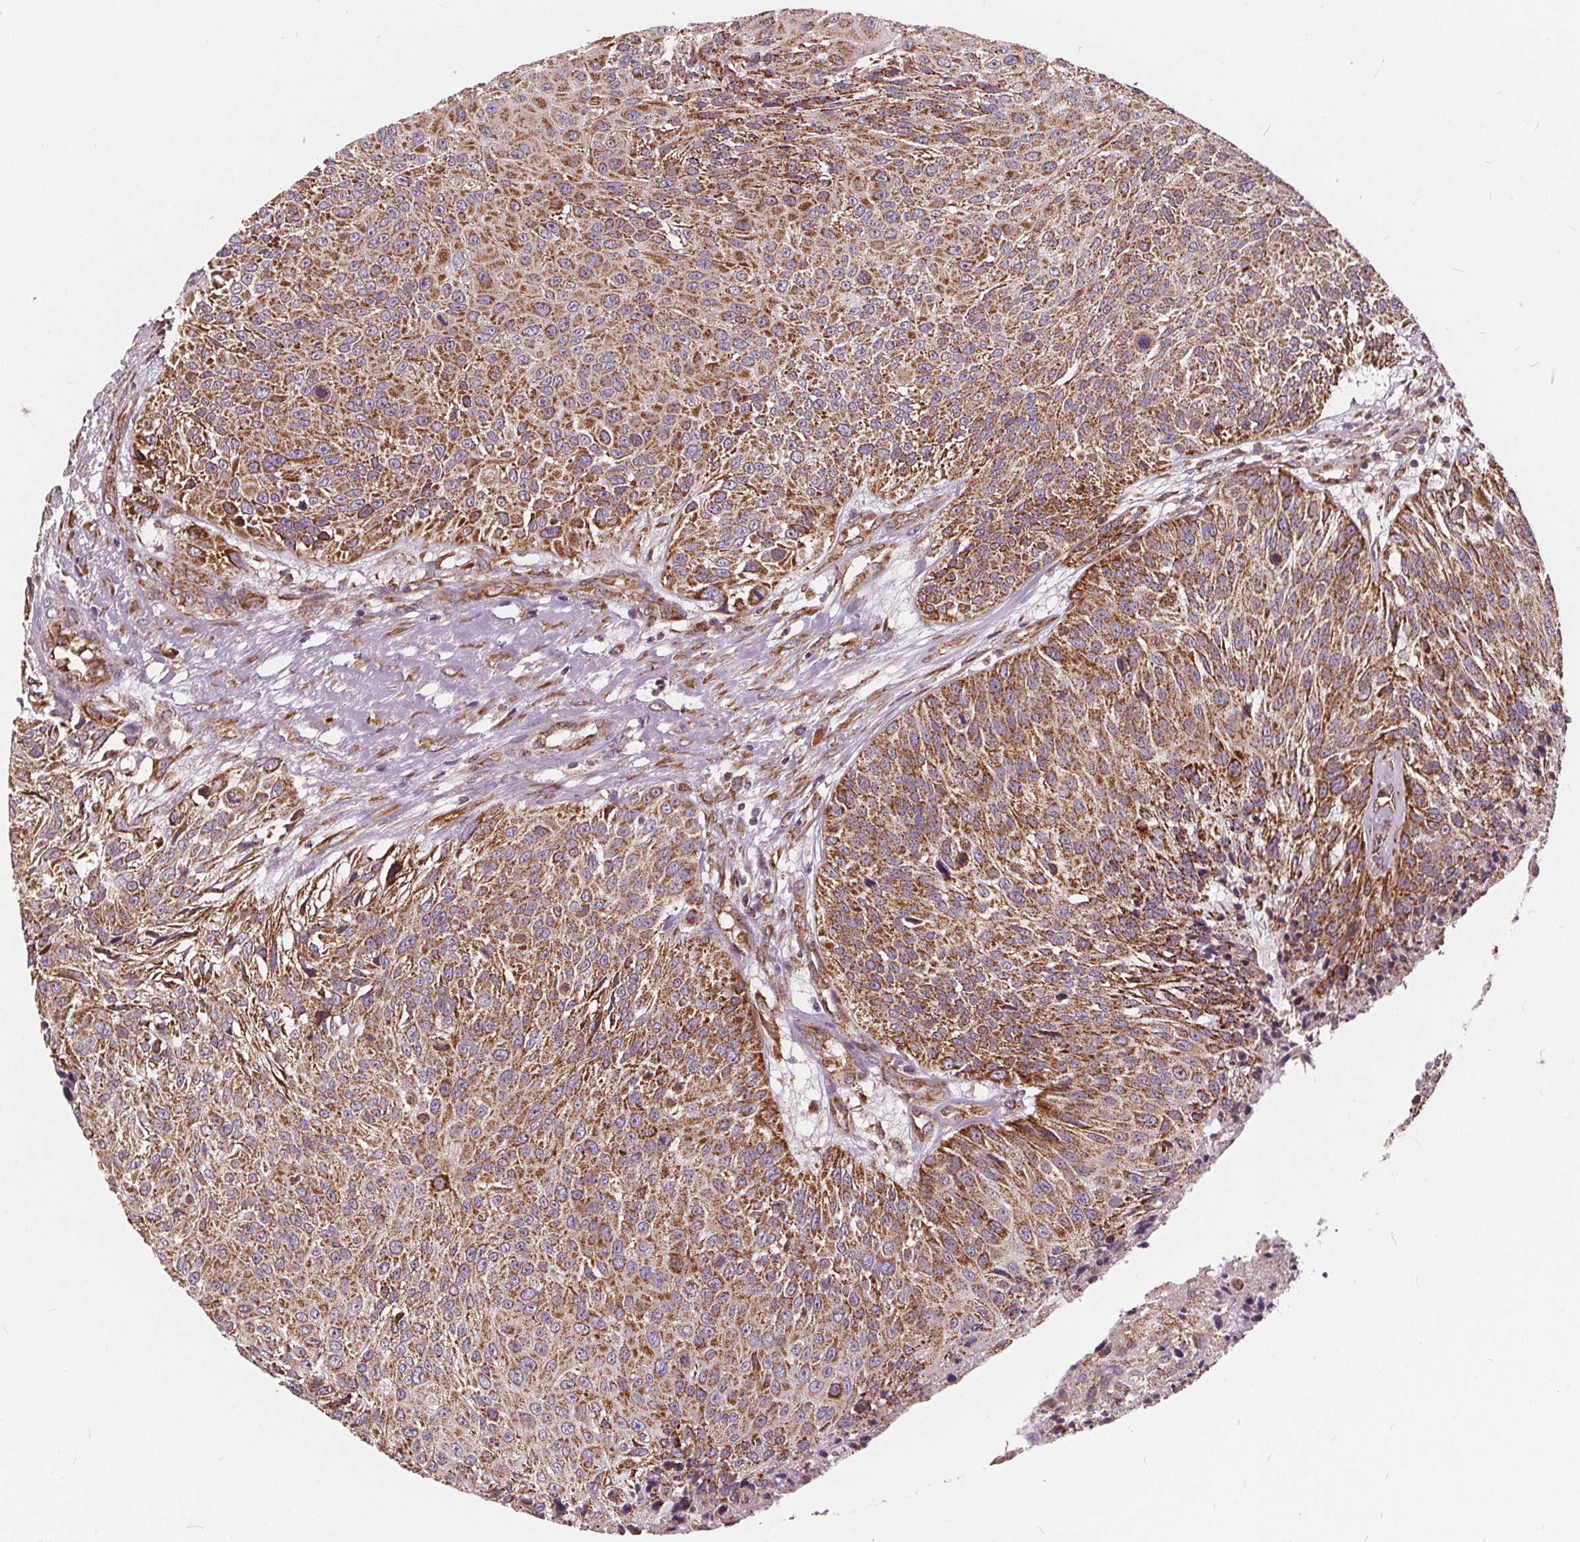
{"staining": {"intensity": "moderate", "quantity": ">75%", "location": "cytoplasmic/membranous"}, "tissue": "urothelial cancer", "cell_type": "Tumor cells", "image_type": "cancer", "snomed": [{"axis": "morphology", "description": "Urothelial carcinoma, NOS"}, {"axis": "topography", "description": "Urinary bladder"}], "caption": "The image reveals immunohistochemical staining of transitional cell carcinoma. There is moderate cytoplasmic/membranous positivity is identified in about >75% of tumor cells. (DAB = brown stain, brightfield microscopy at high magnification).", "gene": "PLSCR3", "patient": {"sex": "male", "age": 55}}